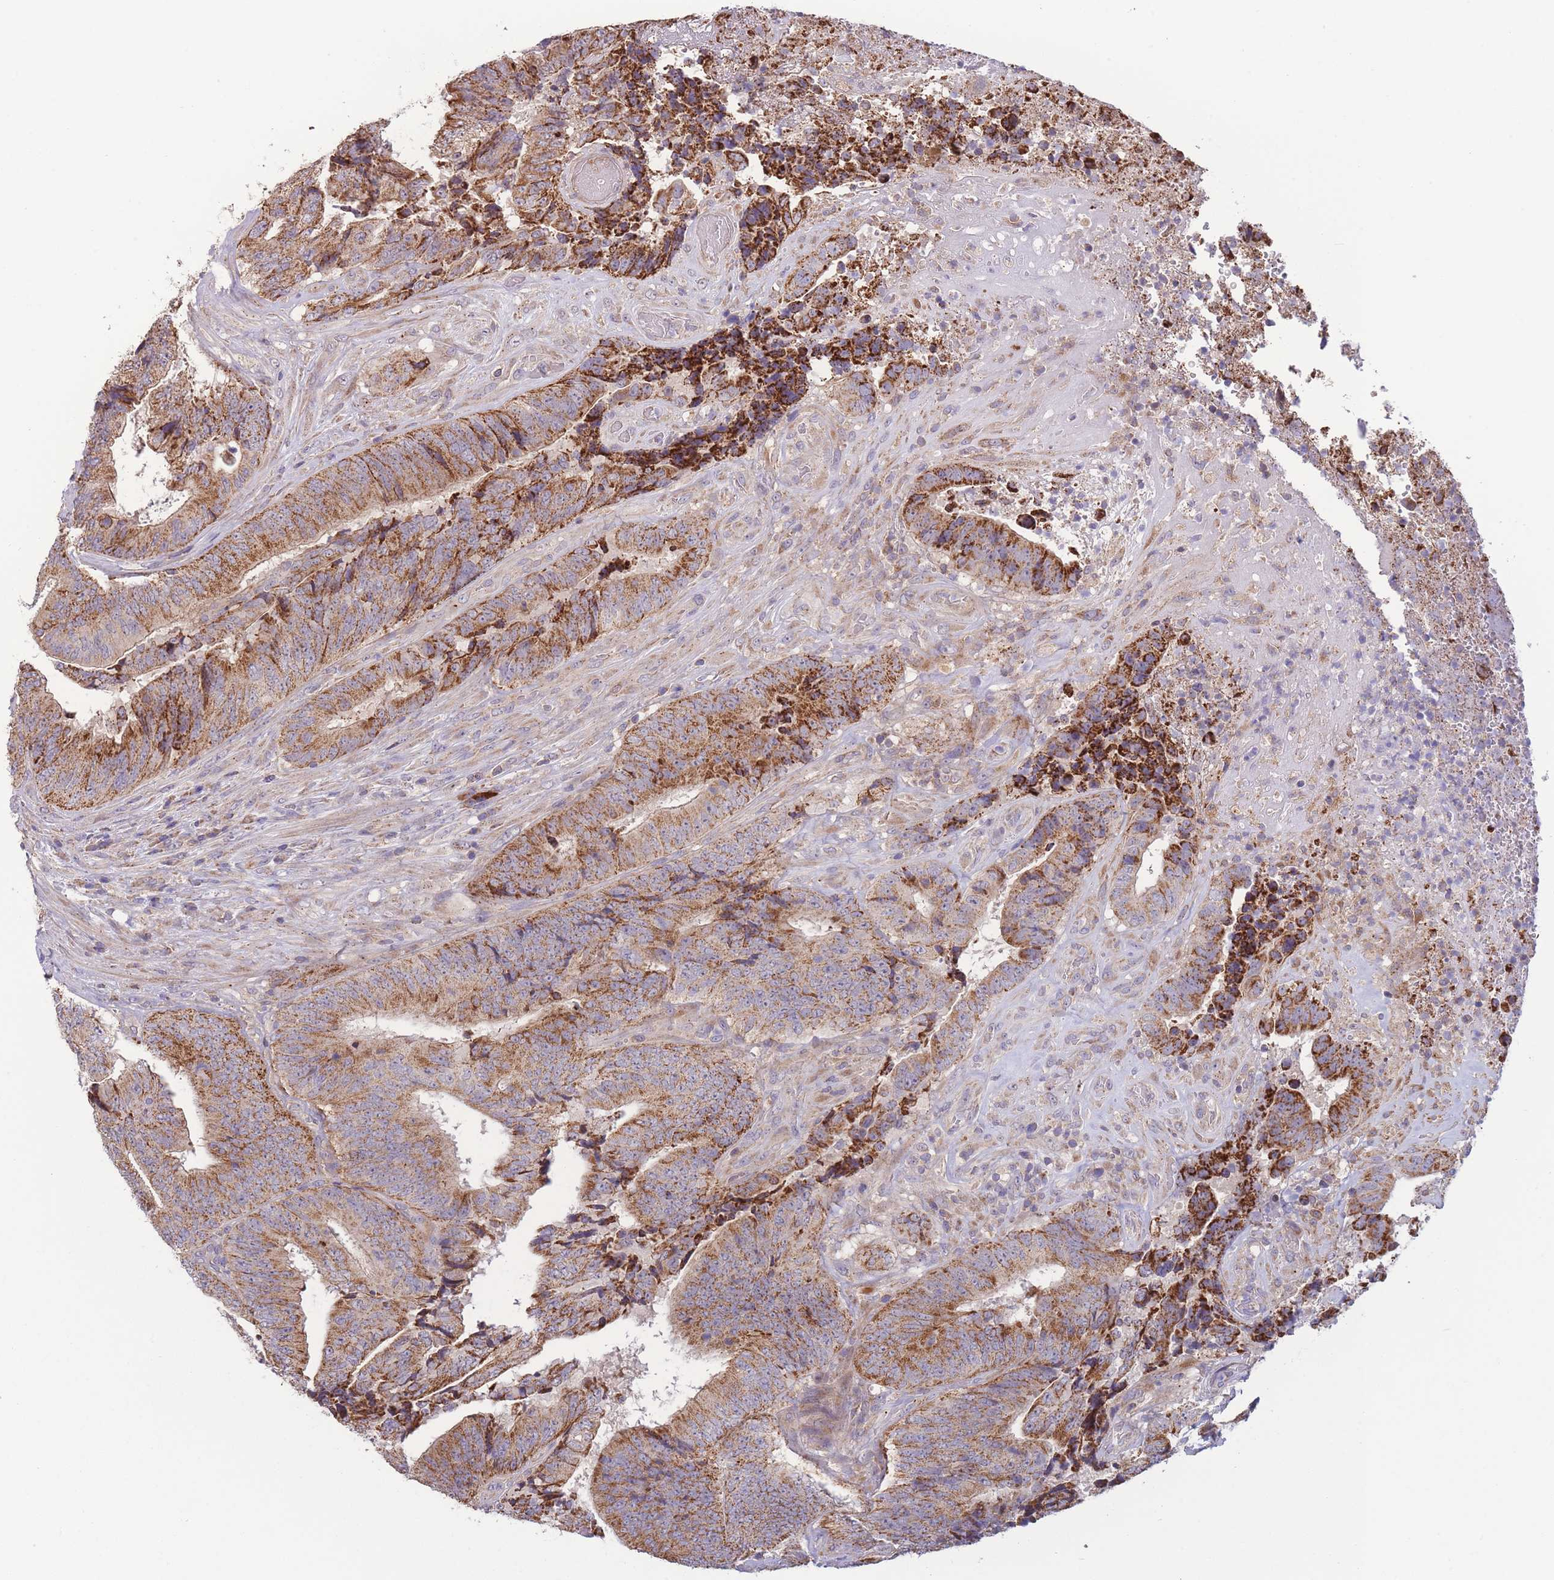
{"staining": {"intensity": "strong", "quantity": ">75%", "location": "cytoplasmic/membranous"}, "tissue": "colorectal cancer", "cell_type": "Tumor cells", "image_type": "cancer", "snomed": [{"axis": "morphology", "description": "Adenocarcinoma, NOS"}, {"axis": "topography", "description": "Rectum"}], "caption": "The histopathology image shows staining of adenocarcinoma (colorectal), revealing strong cytoplasmic/membranous protein positivity (brown color) within tumor cells.", "gene": "SLC25A42", "patient": {"sex": "male", "age": 72}}